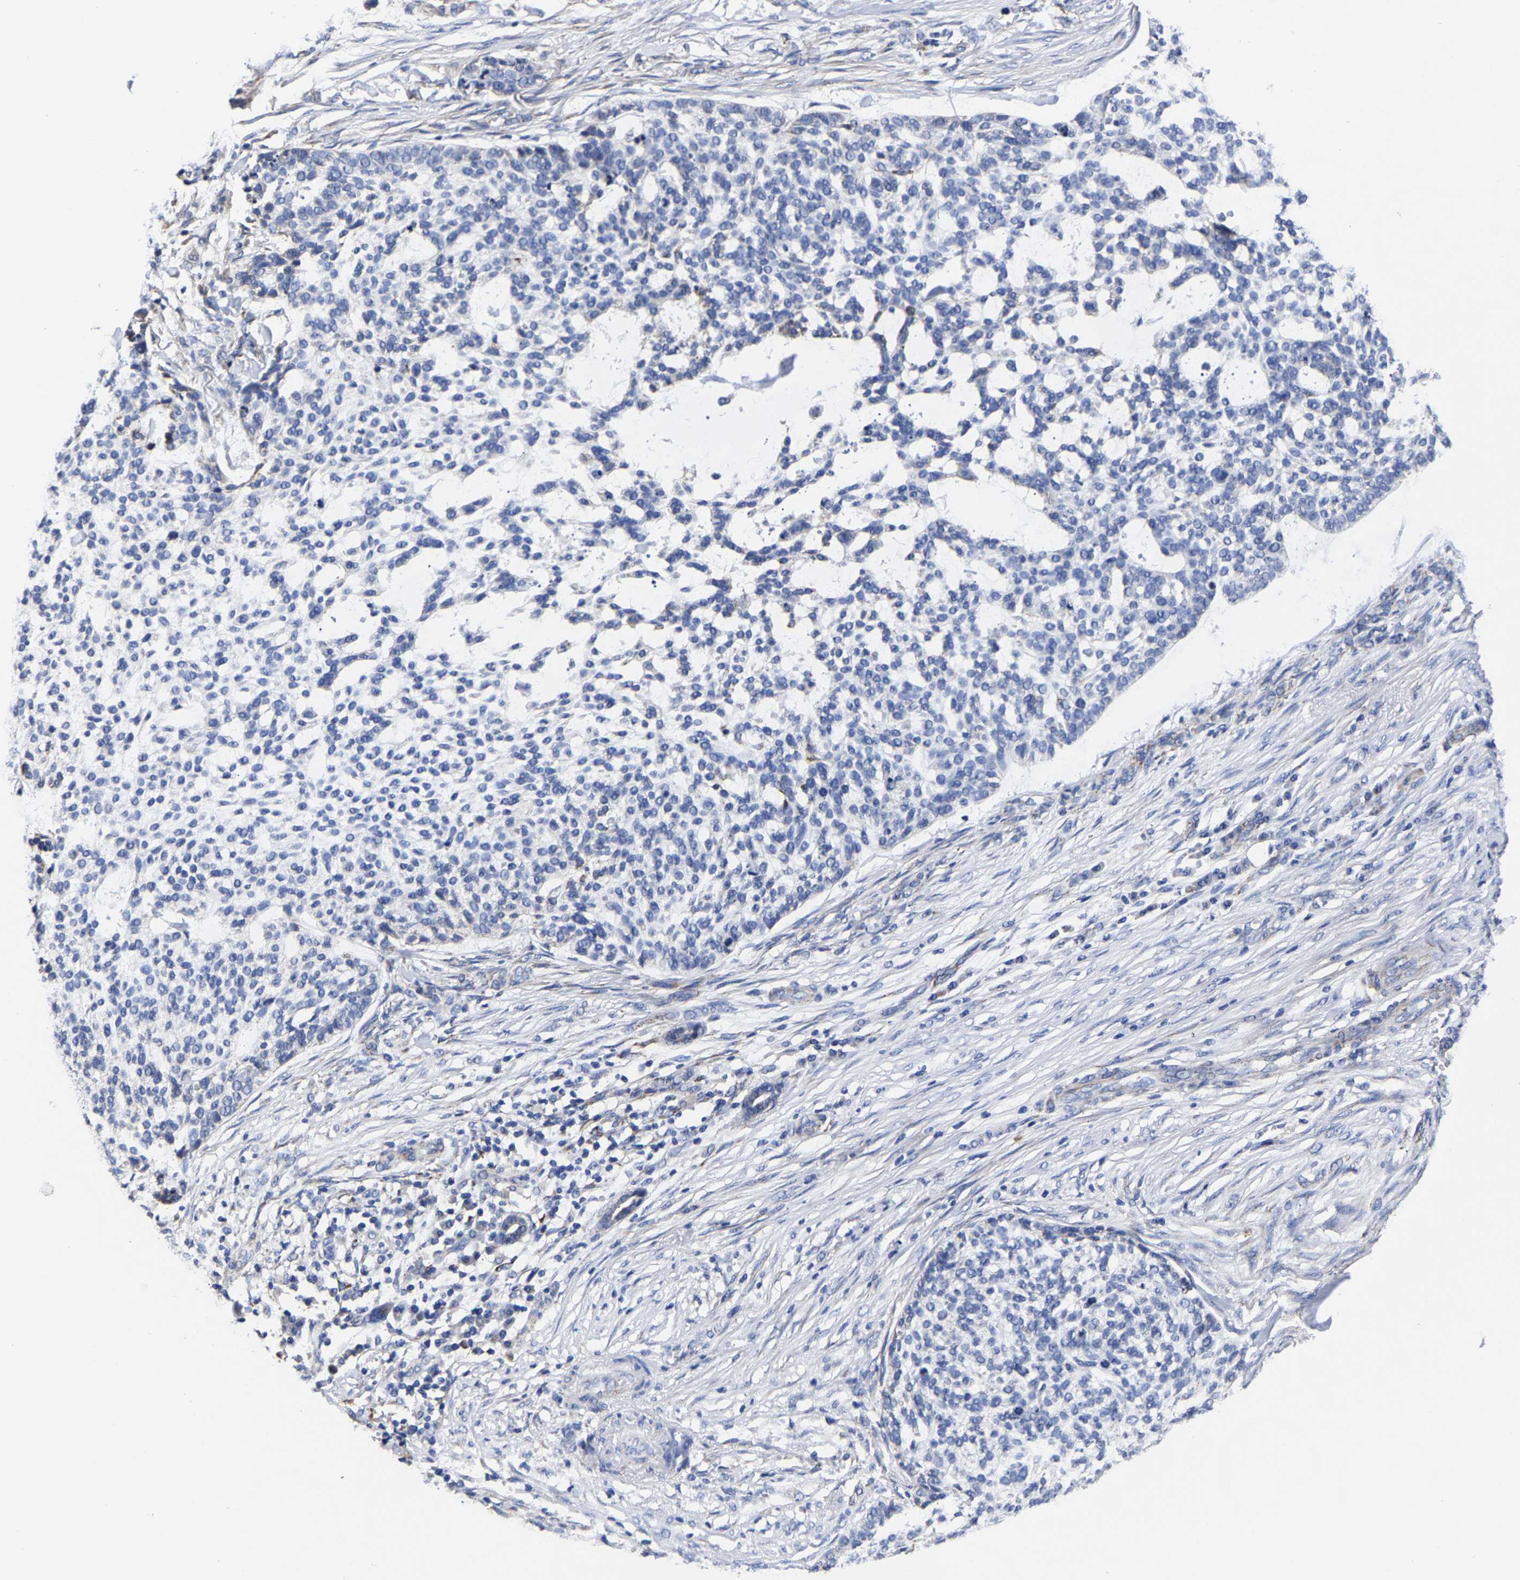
{"staining": {"intensity": "negative", "quantity": "none", "location": "none"}, "tissue": "skin cancer", "cell_type": "Tumor cells", "image_type": "cancer", "snomed": [{"axis": "morphology", "description": "Basal cell carcinoma"}, {"axis": "topography", "description": "Skin"}], "caption": "Skin cancer (basal cell carcinoma) was stained to show a protein in brown. There is no significant staining in tumor cells. (Brightfield microscopy of DAB (3,3'-diaminobenzidine) immunohistochemistry (IHC) at high magnification).", "gene": "AASS", "patient": {"sex": "female", "age": 64}}